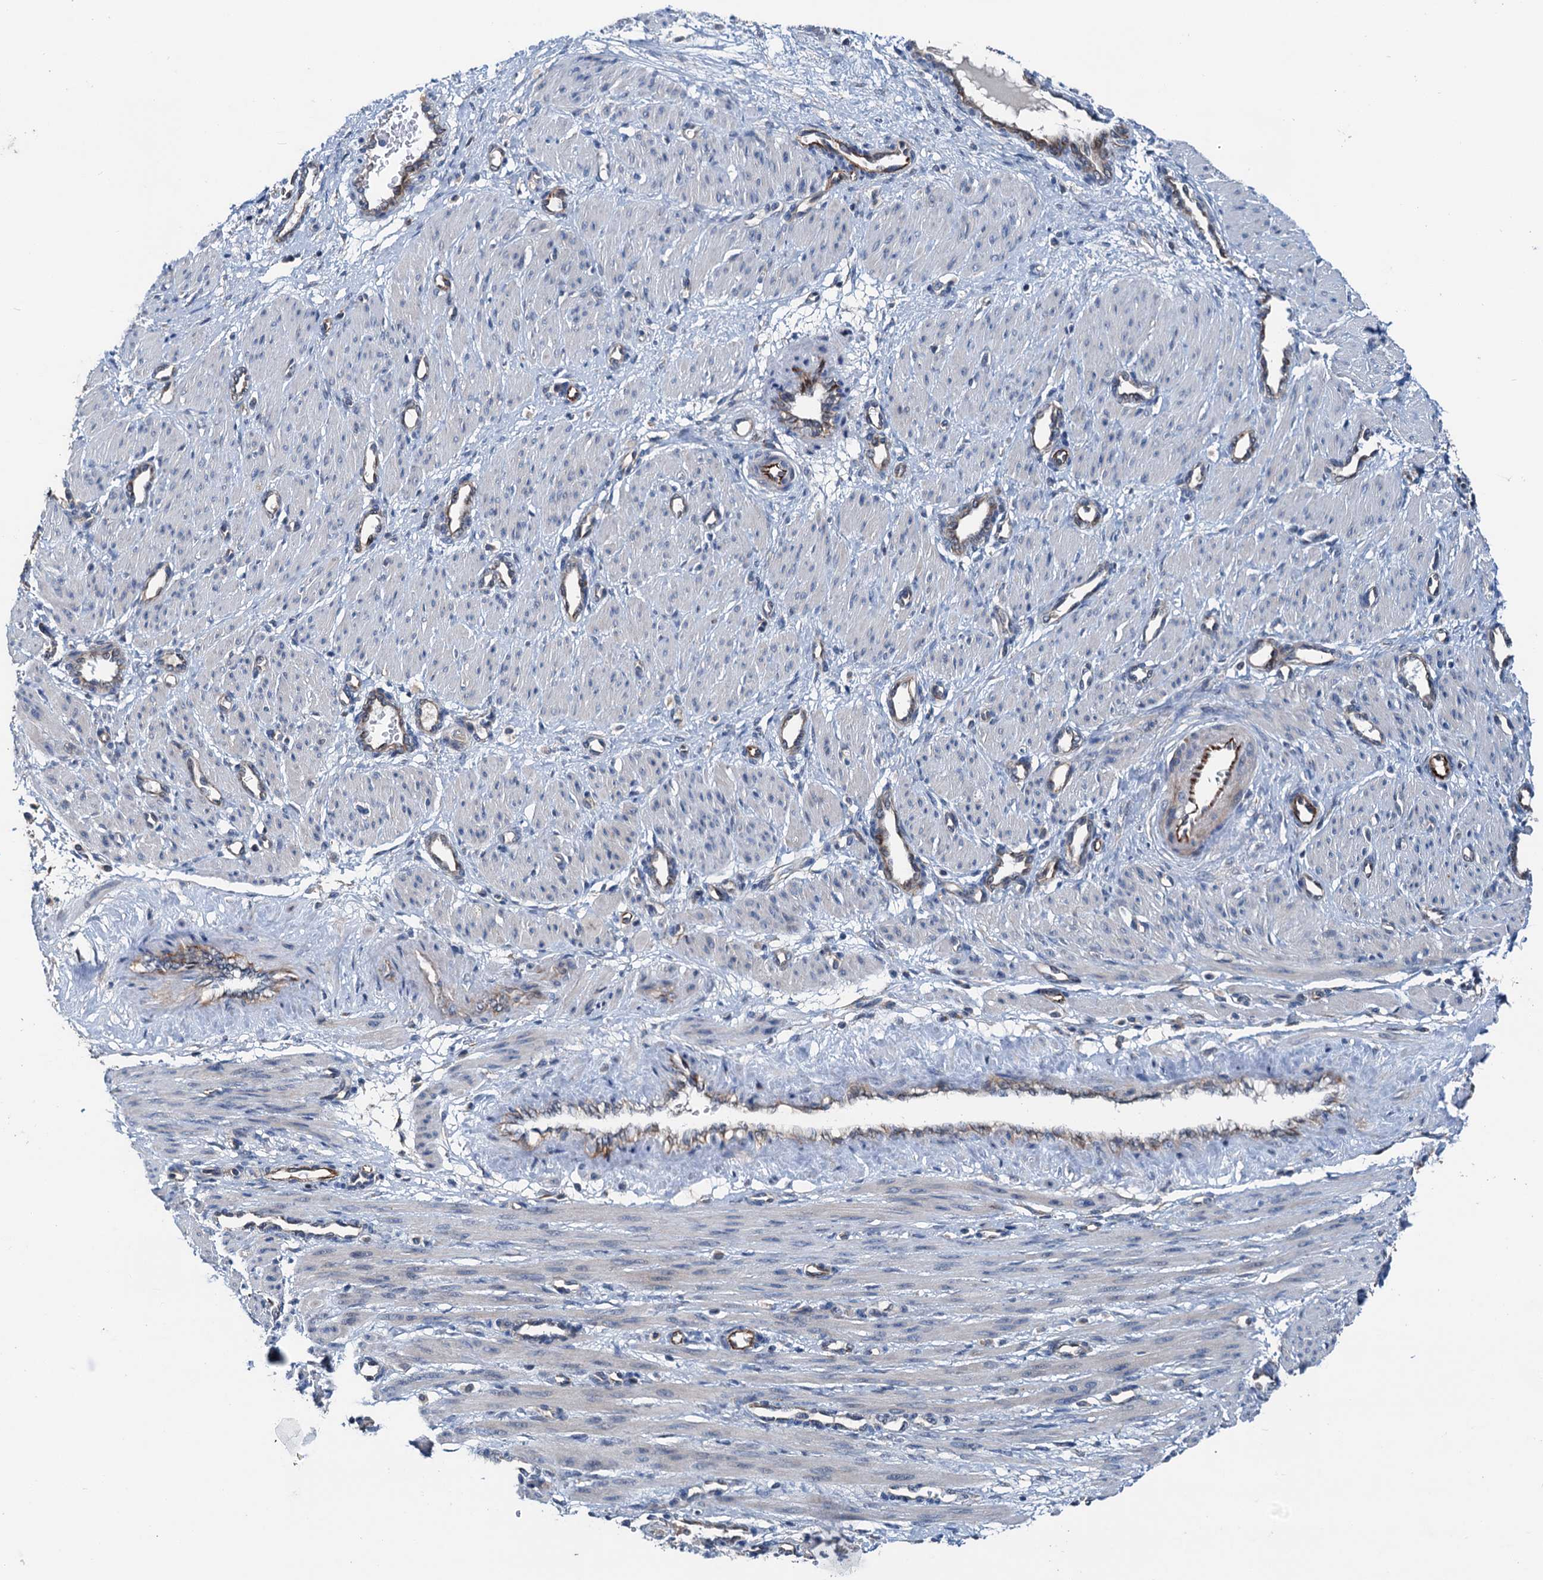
{"staining": {"intensity": "negative", "quantity": "none", "location": "none"}, "tissue": "smooth muscle", "cell_type": "Smooth muscle cells", "image_type": "normal", "snomed": [{"axis": "morphology", "description": "Normal tissue, NOS"}, {"axis": "topography", "description": "Endometrium"}], "caption": "High power microscopy photomicrograph of an immunohistochemistry image of benign smooth muscle, revealing no significant positivity in smooth muscle cells.", "gene": "ELAC1", "patient": {"sex": "female", "age": 33}}